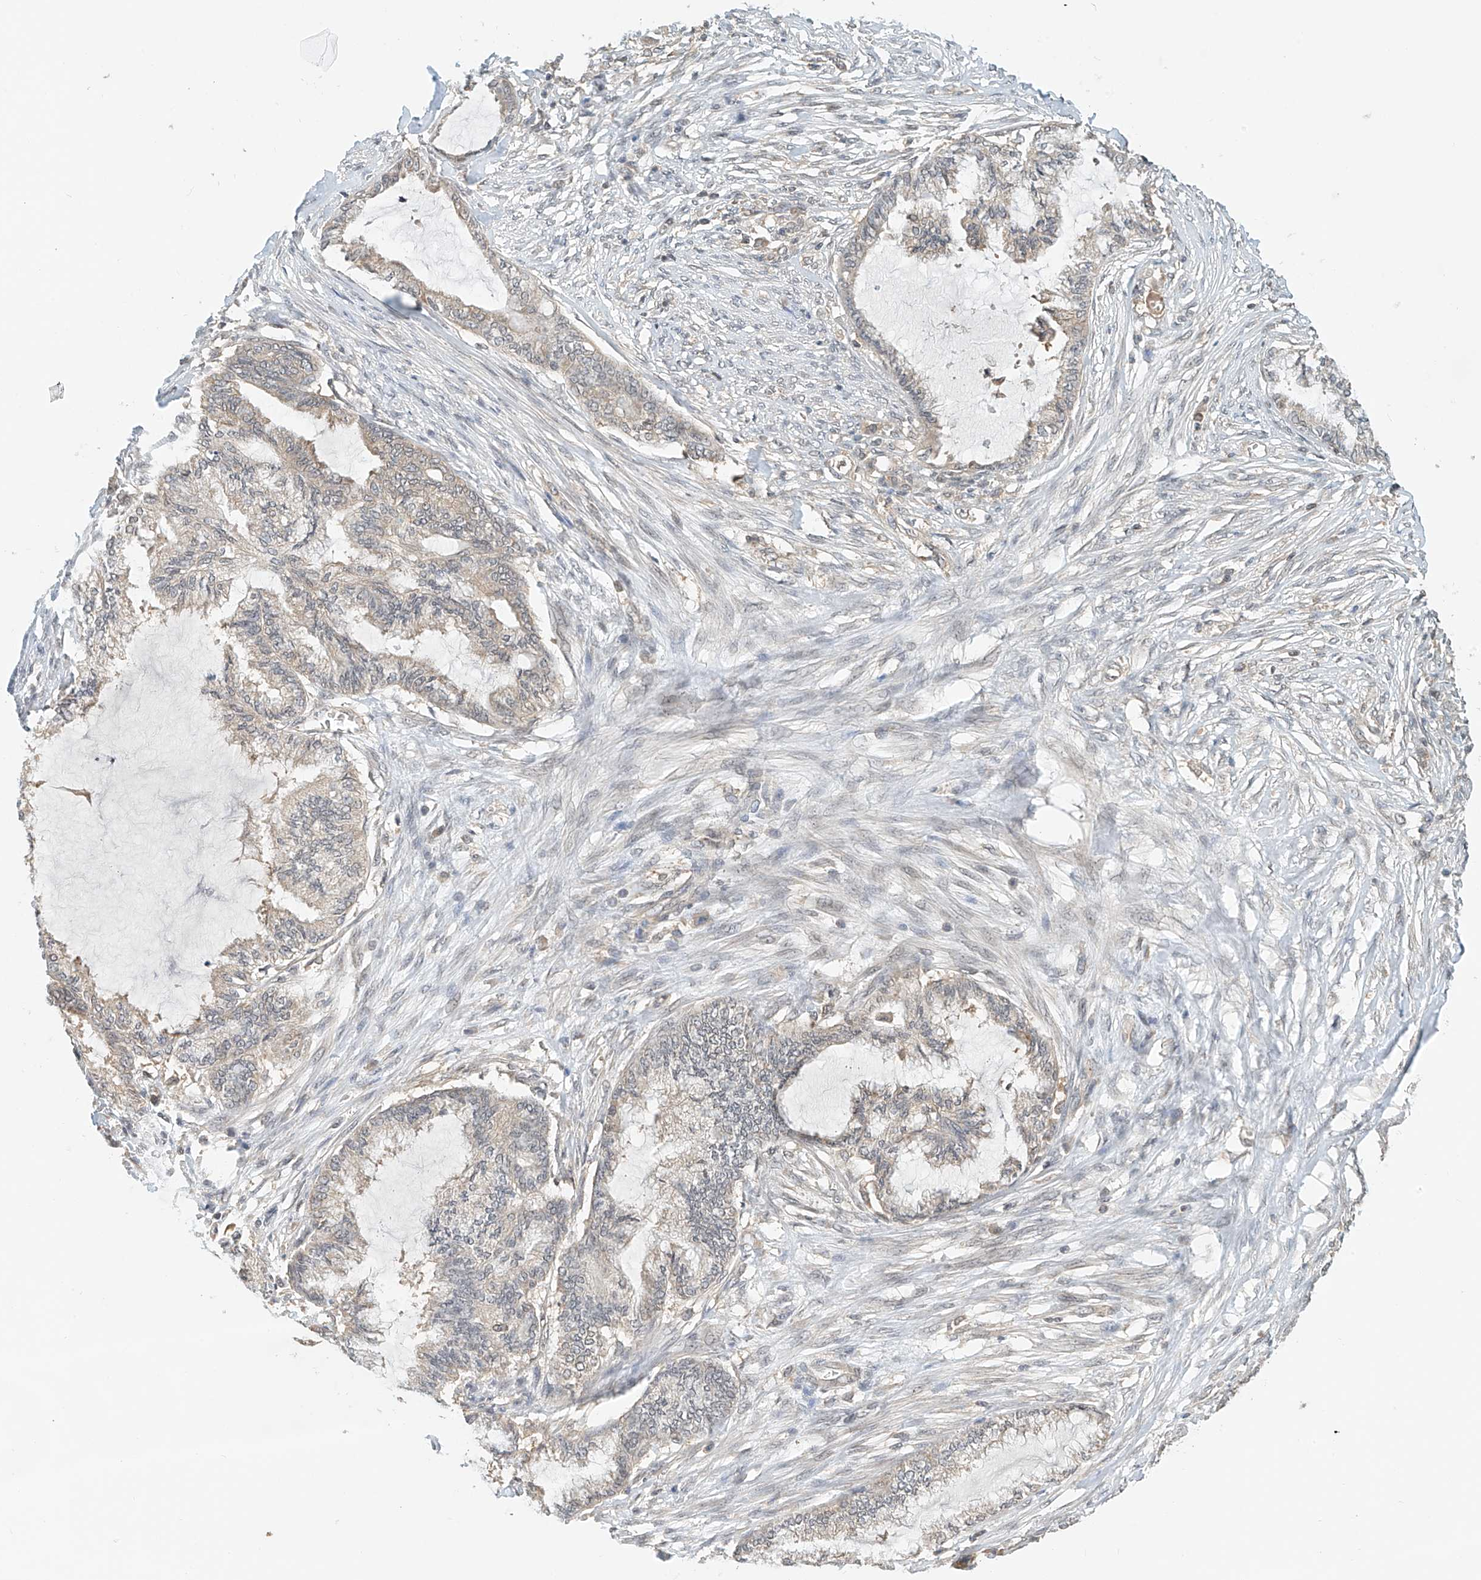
{"staining": {"intensity": "weak", "quantity": "<25%", "location": "cytoplasmic/membranous"}, "tissue": "endometrial cancer", "cell_type": "Tumor cells", "image_type": "cancer", "snomed": [{"axis": "morphology", "description": "Adenocarcinoma, NOS"}, {"axis": "topography", "description": "Endometrium"}], "caption": "A micrograph of endometrial adenocarcinoma stained for a protein demonstrates no brown staining in tumor cells.", "gene": "PPA2", "patient": {"sex": "female", "age": 86}}